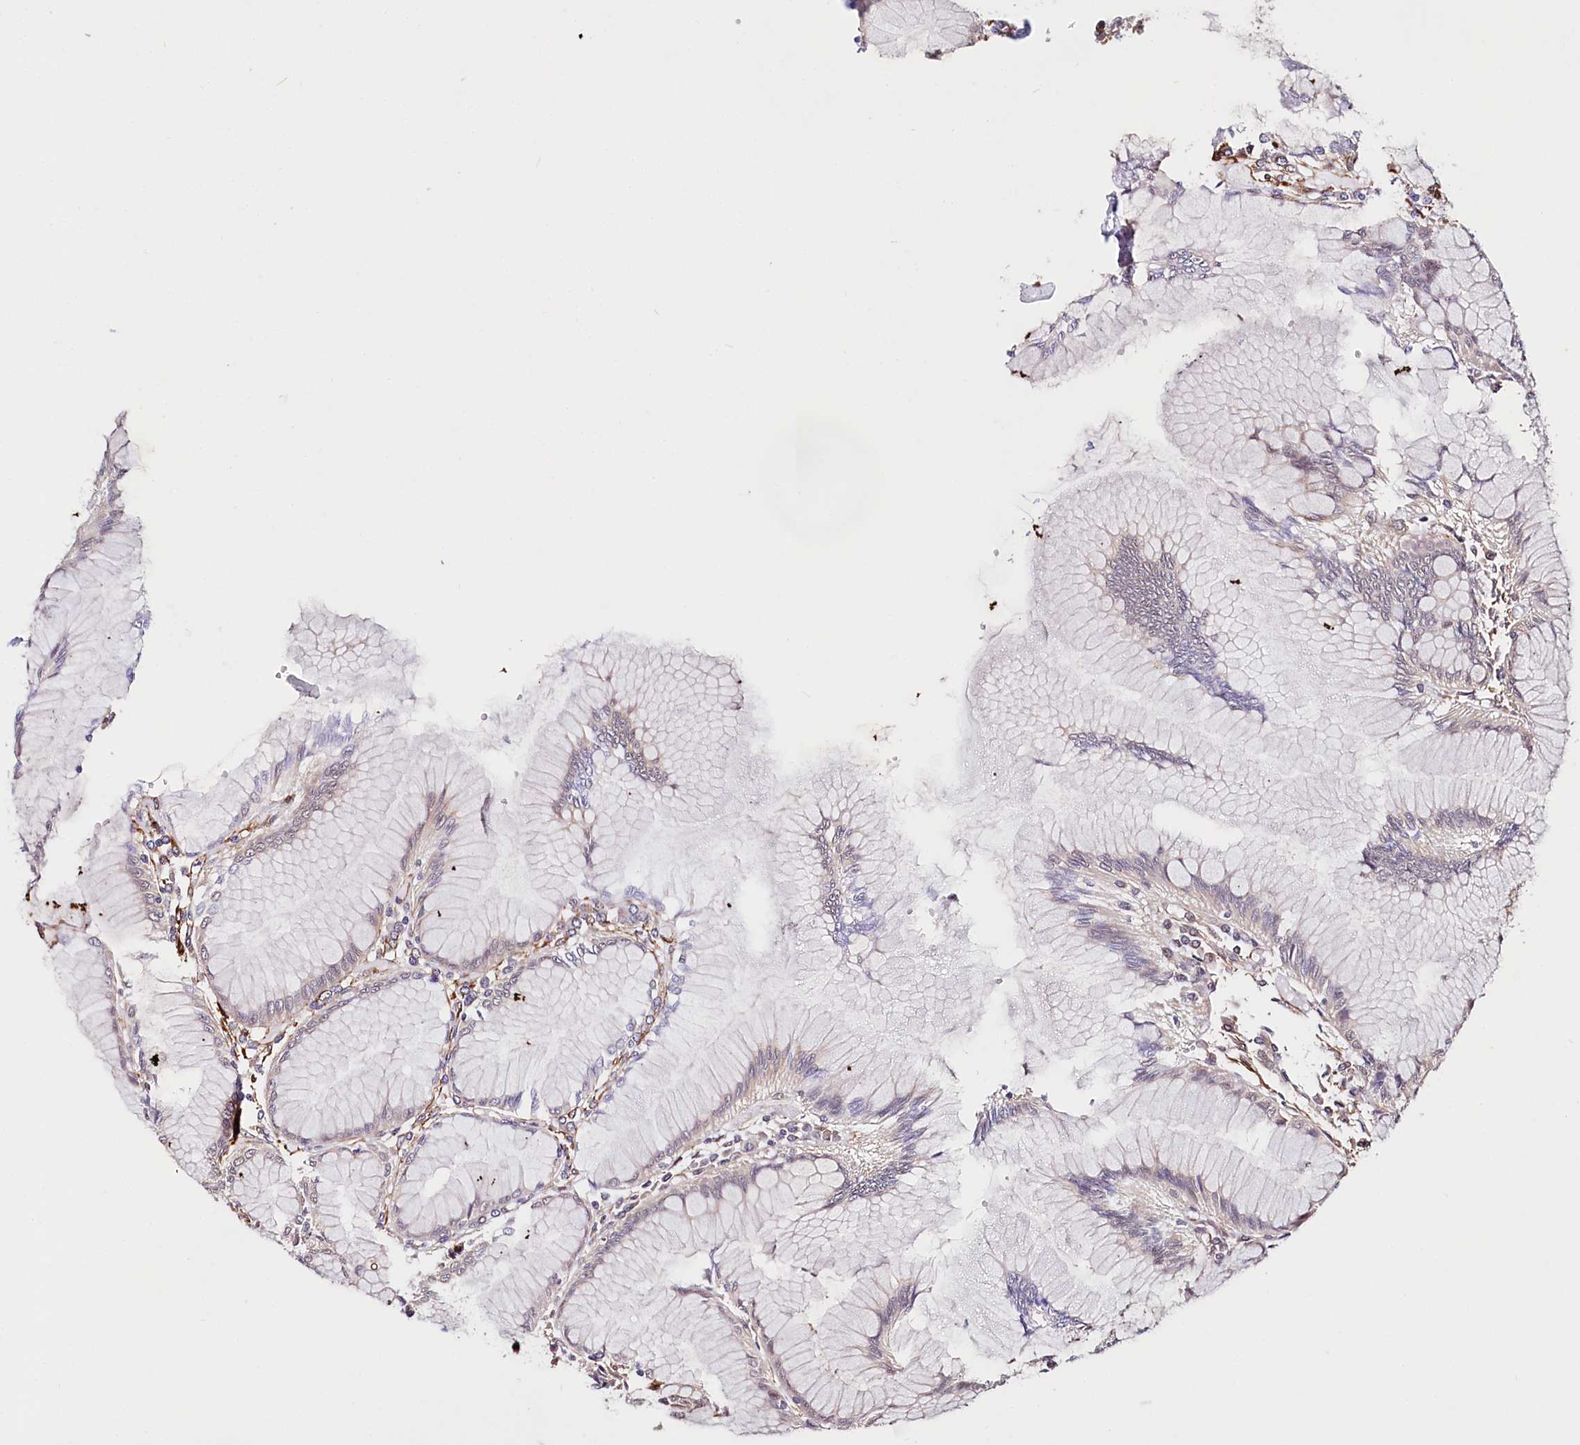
{"staining": {"intensity": "weak", "quantity": "25%-75%", "location": "cytoplasmic/membranous"}, "tissue": "stomach", "cell_type": "Glandular cells", "image_type": "normal", "snomed": [{"axis": "morphology", "description": "Normal tissue, NOS"}, {"axis": "topography", "description": "Stomach"}], "caption": "Immunohistochemical staining of unremarkable human stomach demonstrates weak cytoplasmic/membranous protein staining in approximately 25%-75% of glandular cells. The staining is performed using DAB (3,3'-diaminobenzidine) brown chromogen to label protein expression. The nuclei are counter-stained blue using hematoxylin.", "gene": "PPP2R5B", "patient": {"sex": "female", "age": 57}}